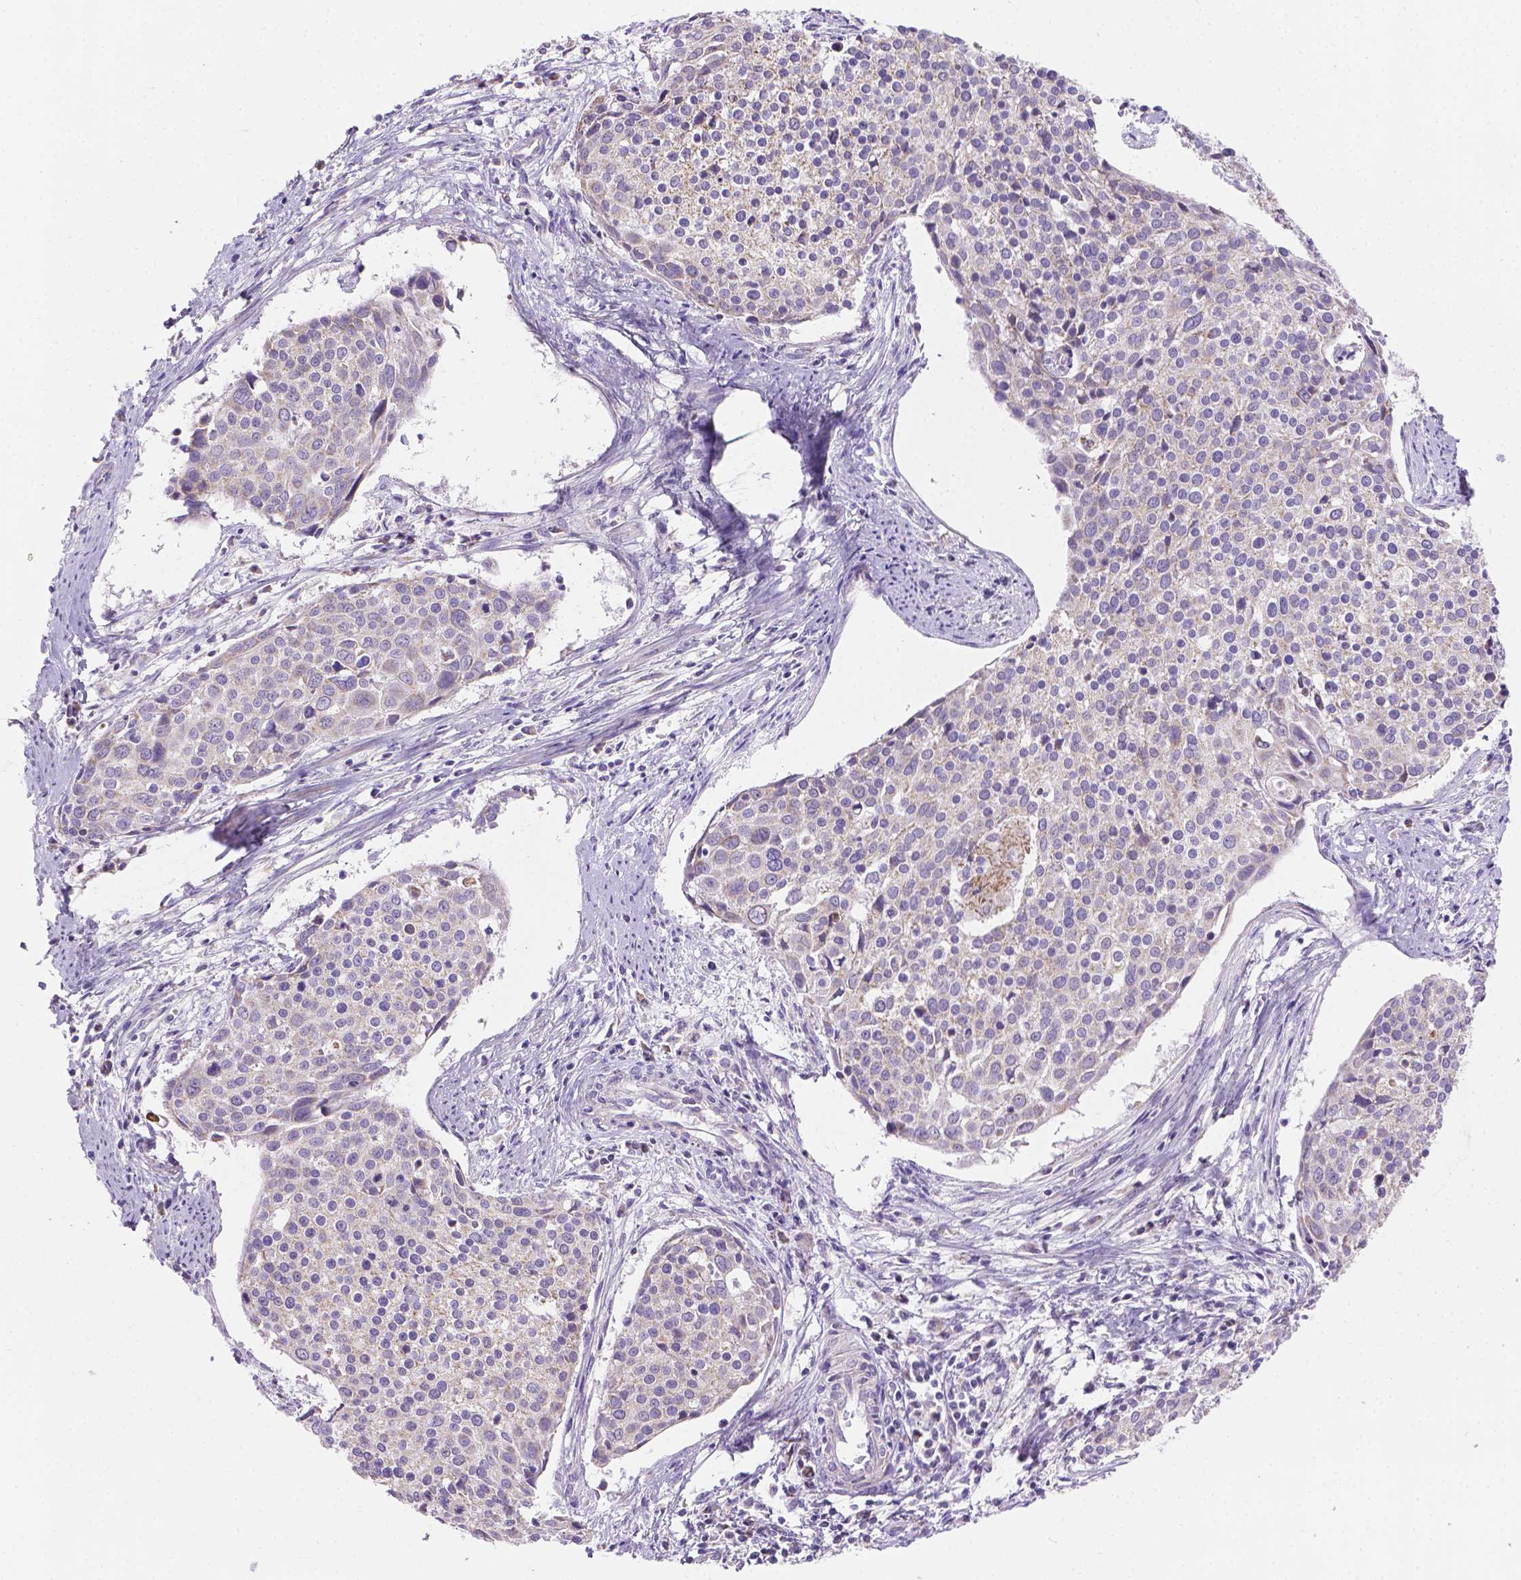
{"staining": {"intensity": "negative", "quantity": "none", "location": "none"}, "tissue": "cervical cancer", "cell_type": "Tumor cells", "image_type": "cancer", "snomed": [{"axis": "morphology", "description": "Squamous cell carcinoma, NOS"}, {"axis": "topography", "description": "Cervix"}], "caption": "Histopathology image shows no protein staining in tumor cells of squamous cell carcinoma (cervical) tissue.", "gene": "CSPG5", "patient": {"sex": "female", "age": 39}}